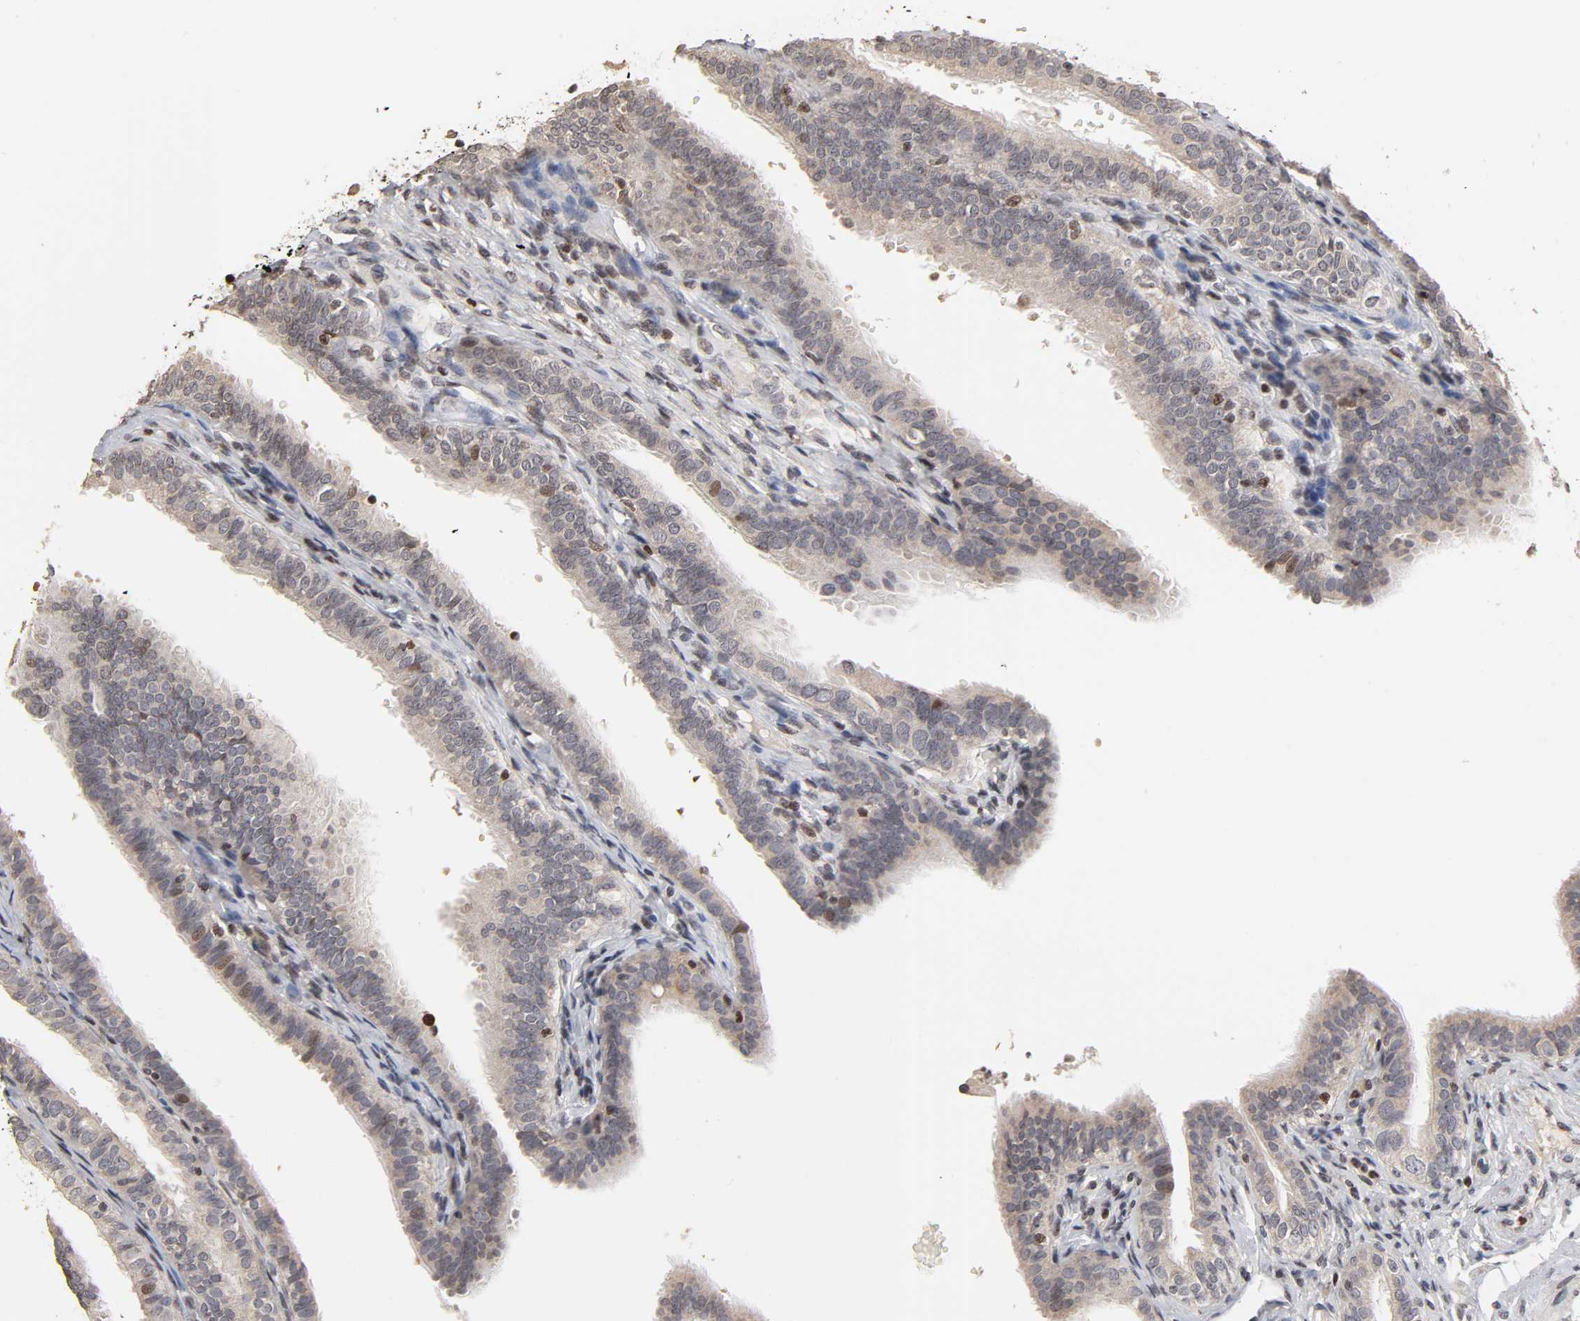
{"staining": {"intensity": "moderate", "quantity": "25%-75%", "location": "nuclear"}, "tissue": "fallopian tube", "cell_type": "Glandular cells", "image_type": "normal", "snomed": [{"axis": "morphology", "description": "Normal tissue, NOS"}, {"axis": "morphology", "description": "Dermoid, NOS"}, {"axis": "topography", "description": "Fallopian tube"}], "caption": "DAB immunohistochemical staining of normal human fallopian tube displays moderate nuclear protein positivity in about 25%-75% of glandular cells. (DAB (3,3'-diaminobenzidine) IHC with brightfield microscopy, high magnification).", "gene": "ZNF473", "patient": {"sex": "female", "age": 33}}